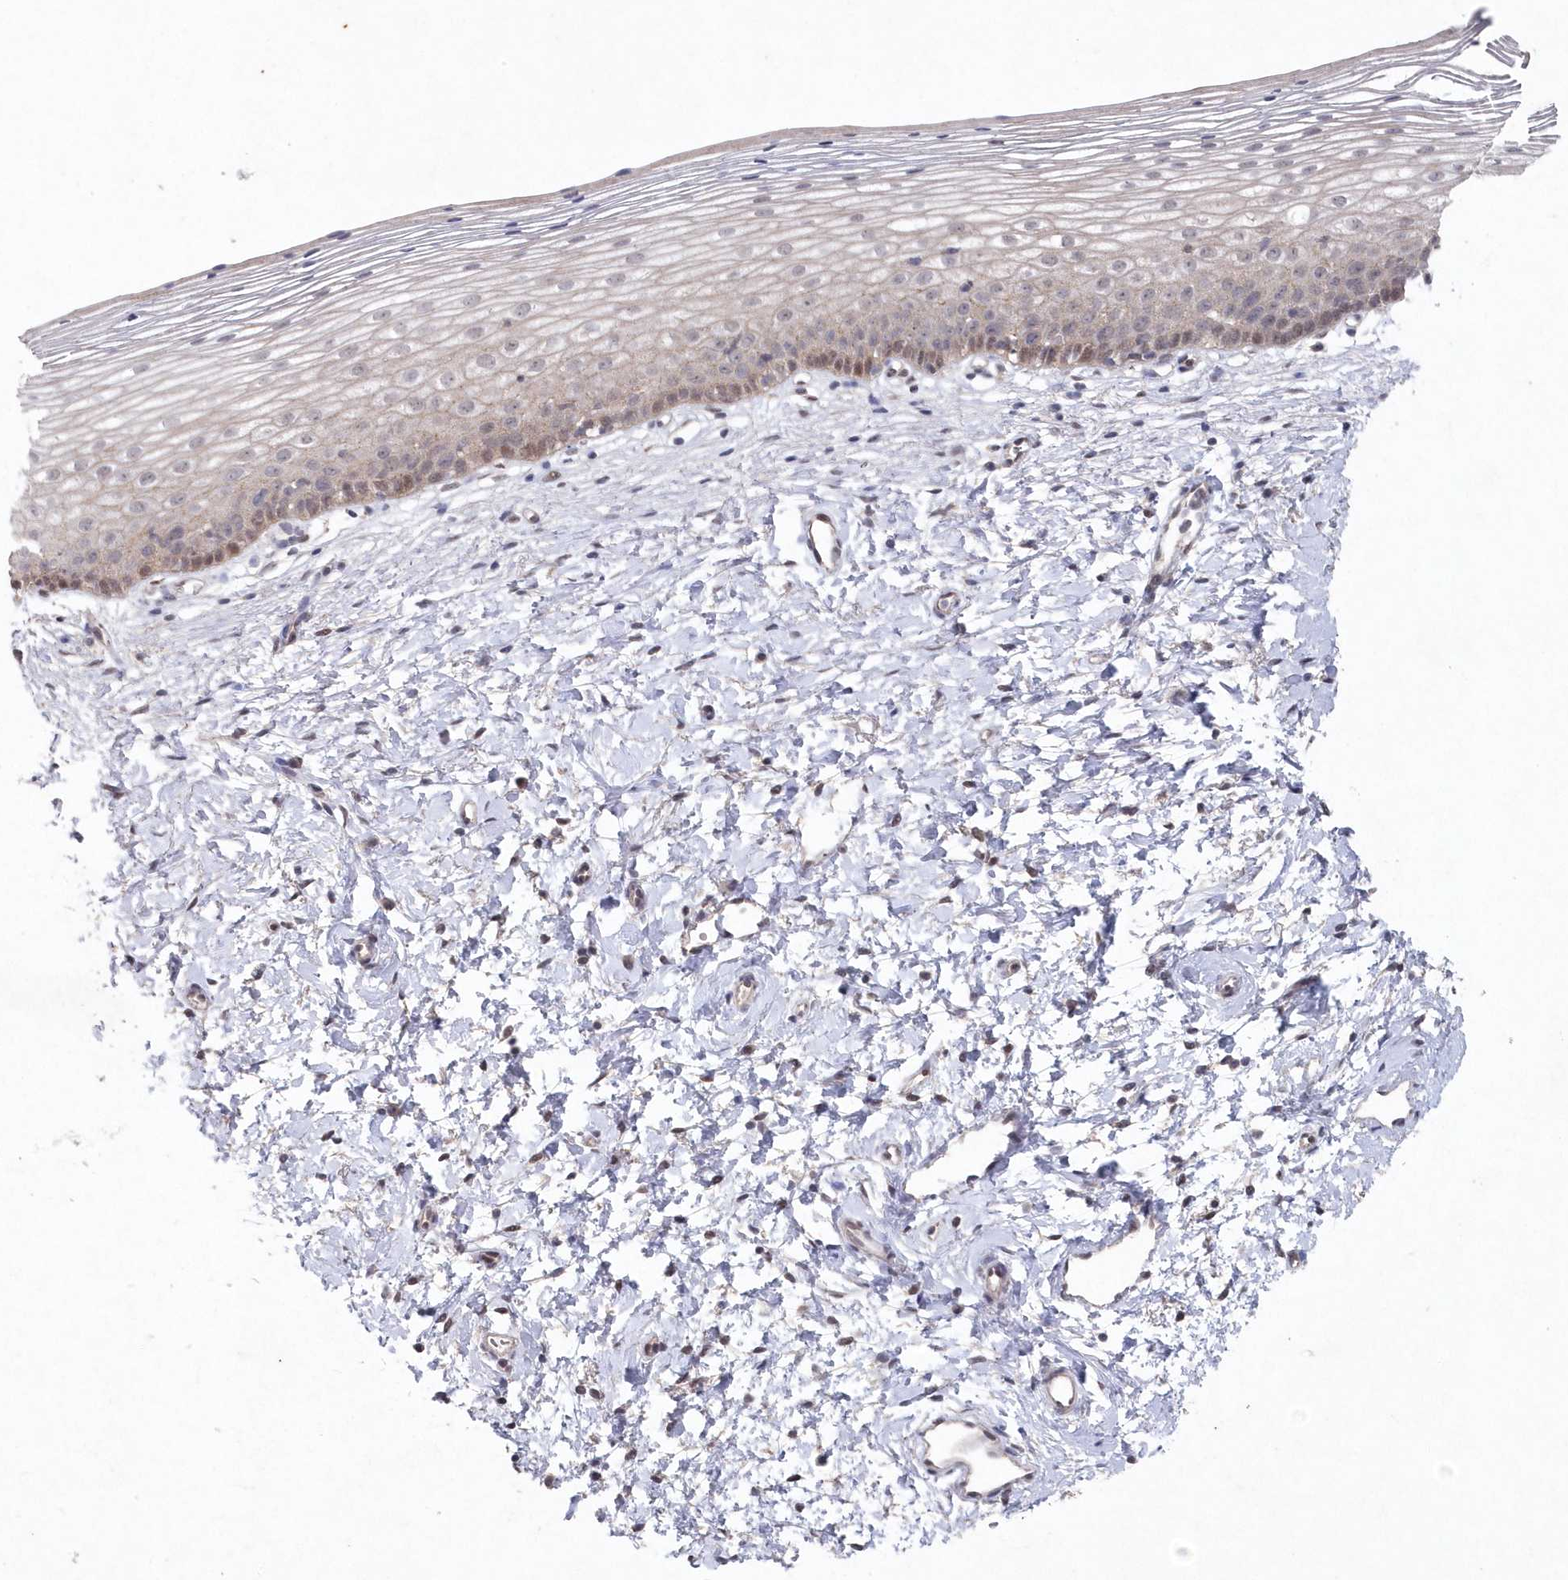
{"staining": {"intensity": "moderate", "quantity": ">75%", "location": "cytoplasmic/membranous,nuclear"}, "tissue": "cervix", "cell_type": "Glandular cells", "image_type": "normal", "snomed": [{"axis": "morphology", "description": "Normal tissue, NOS"}, {"axis": "topography", "description": "Cervix"}], "caption": "Immunohistochemical staining of normal cervix shows >75% levels of moderate cytoplasmic/membranous,nuclear protein expression in approximately >75% of glandular cells. Nuclei are stained in blue.", "gene": "VSIG2", "patient": {"sex": "female", "age": 72}}